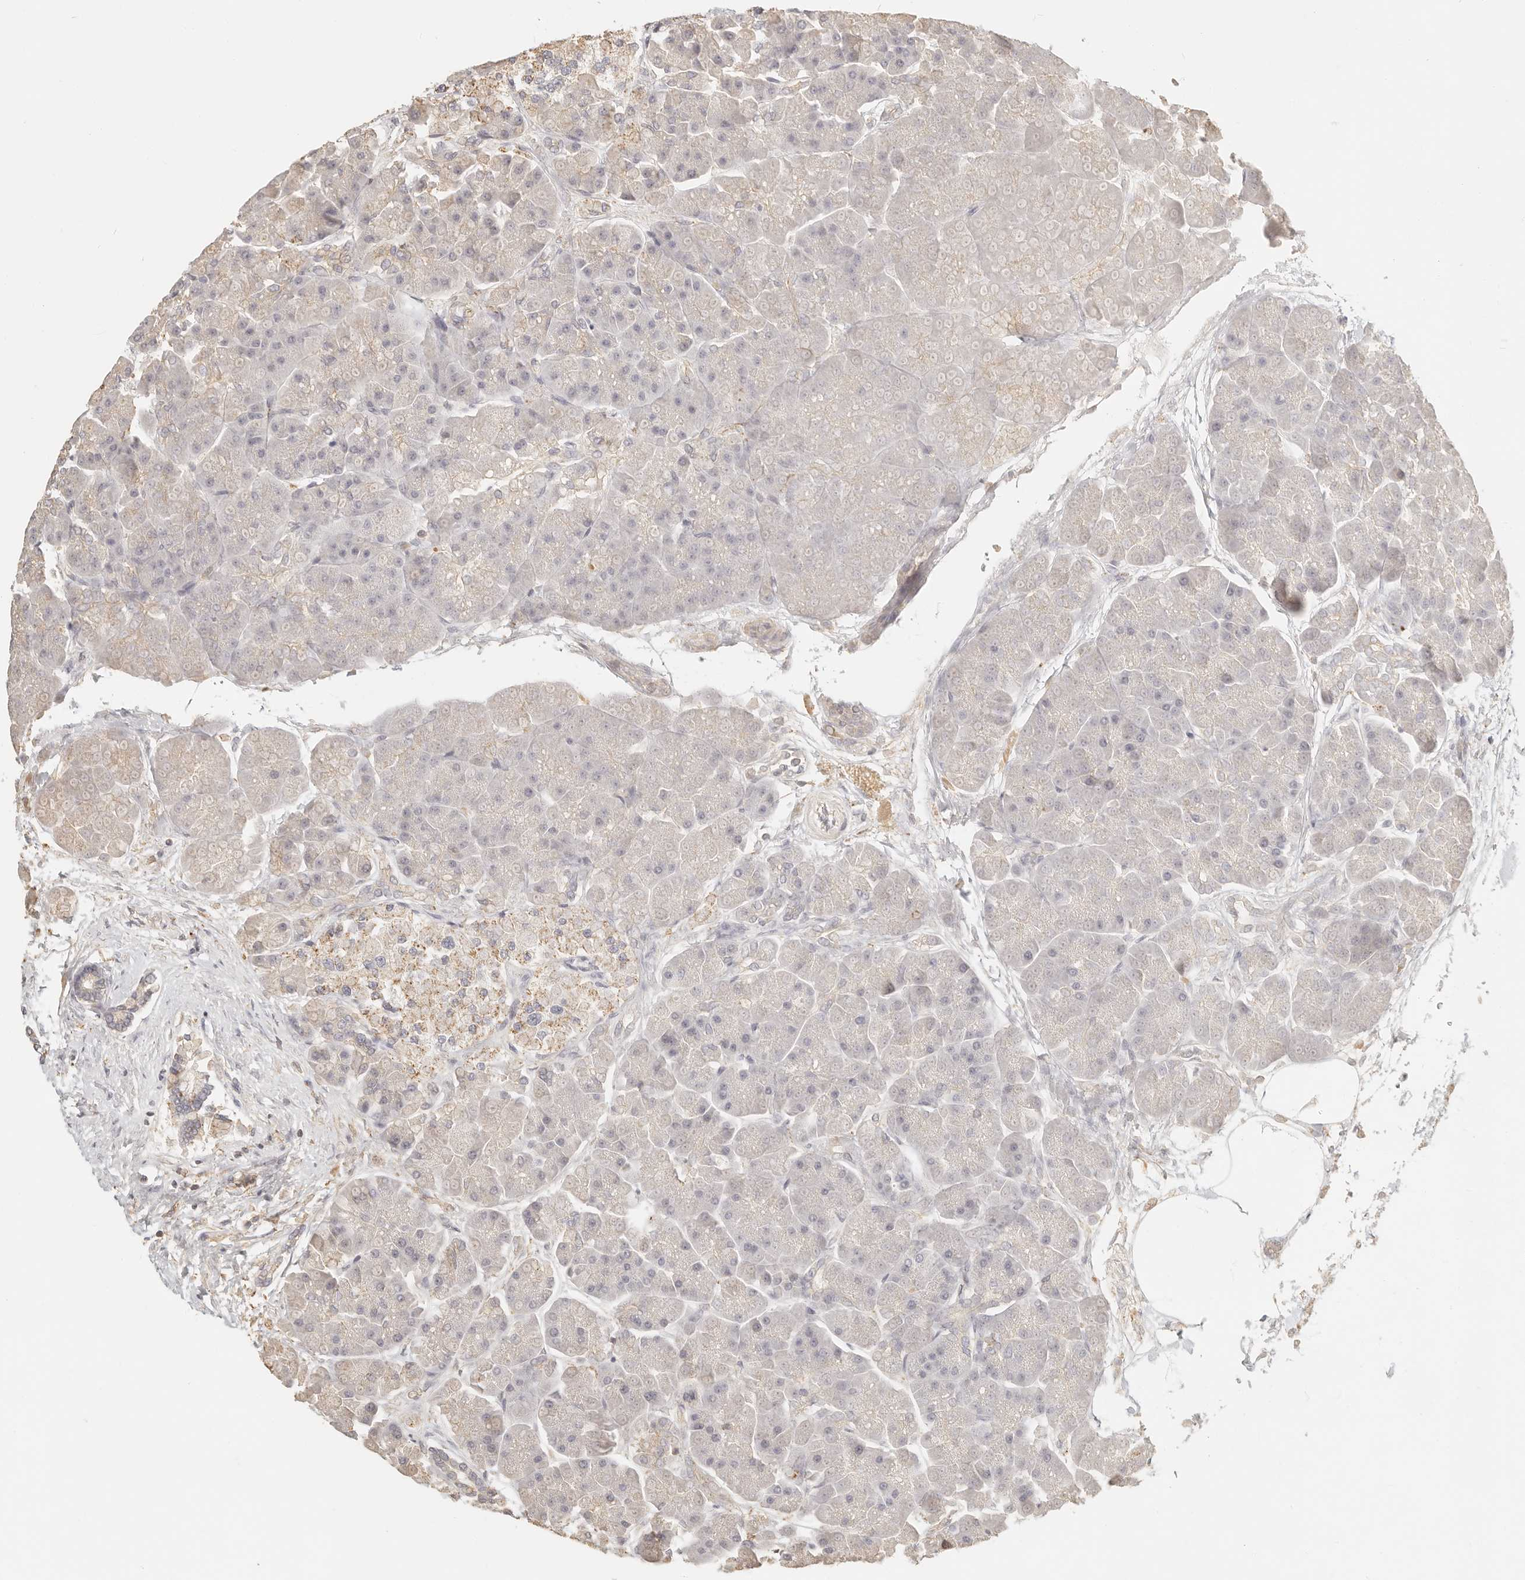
{"staining": {"intensity": "weak", "quantity": "<25%", "location": "cytoplasmic/membranous"}, "tissue": "pancreas", "cell_type": "Exocrine glandular cells", "image_type": "normal", "snomed": [{"axis": "morphology", "description": "Normal tissue, NOS"}, {"axis": "topography", "description": "Pancreas"}], "caption": "Protein analysis of normal pancreas reveals no significant staining in exocrine glandular cells.", "gene": "CNMD", "patient": {"sex": "female", "age": 70}}